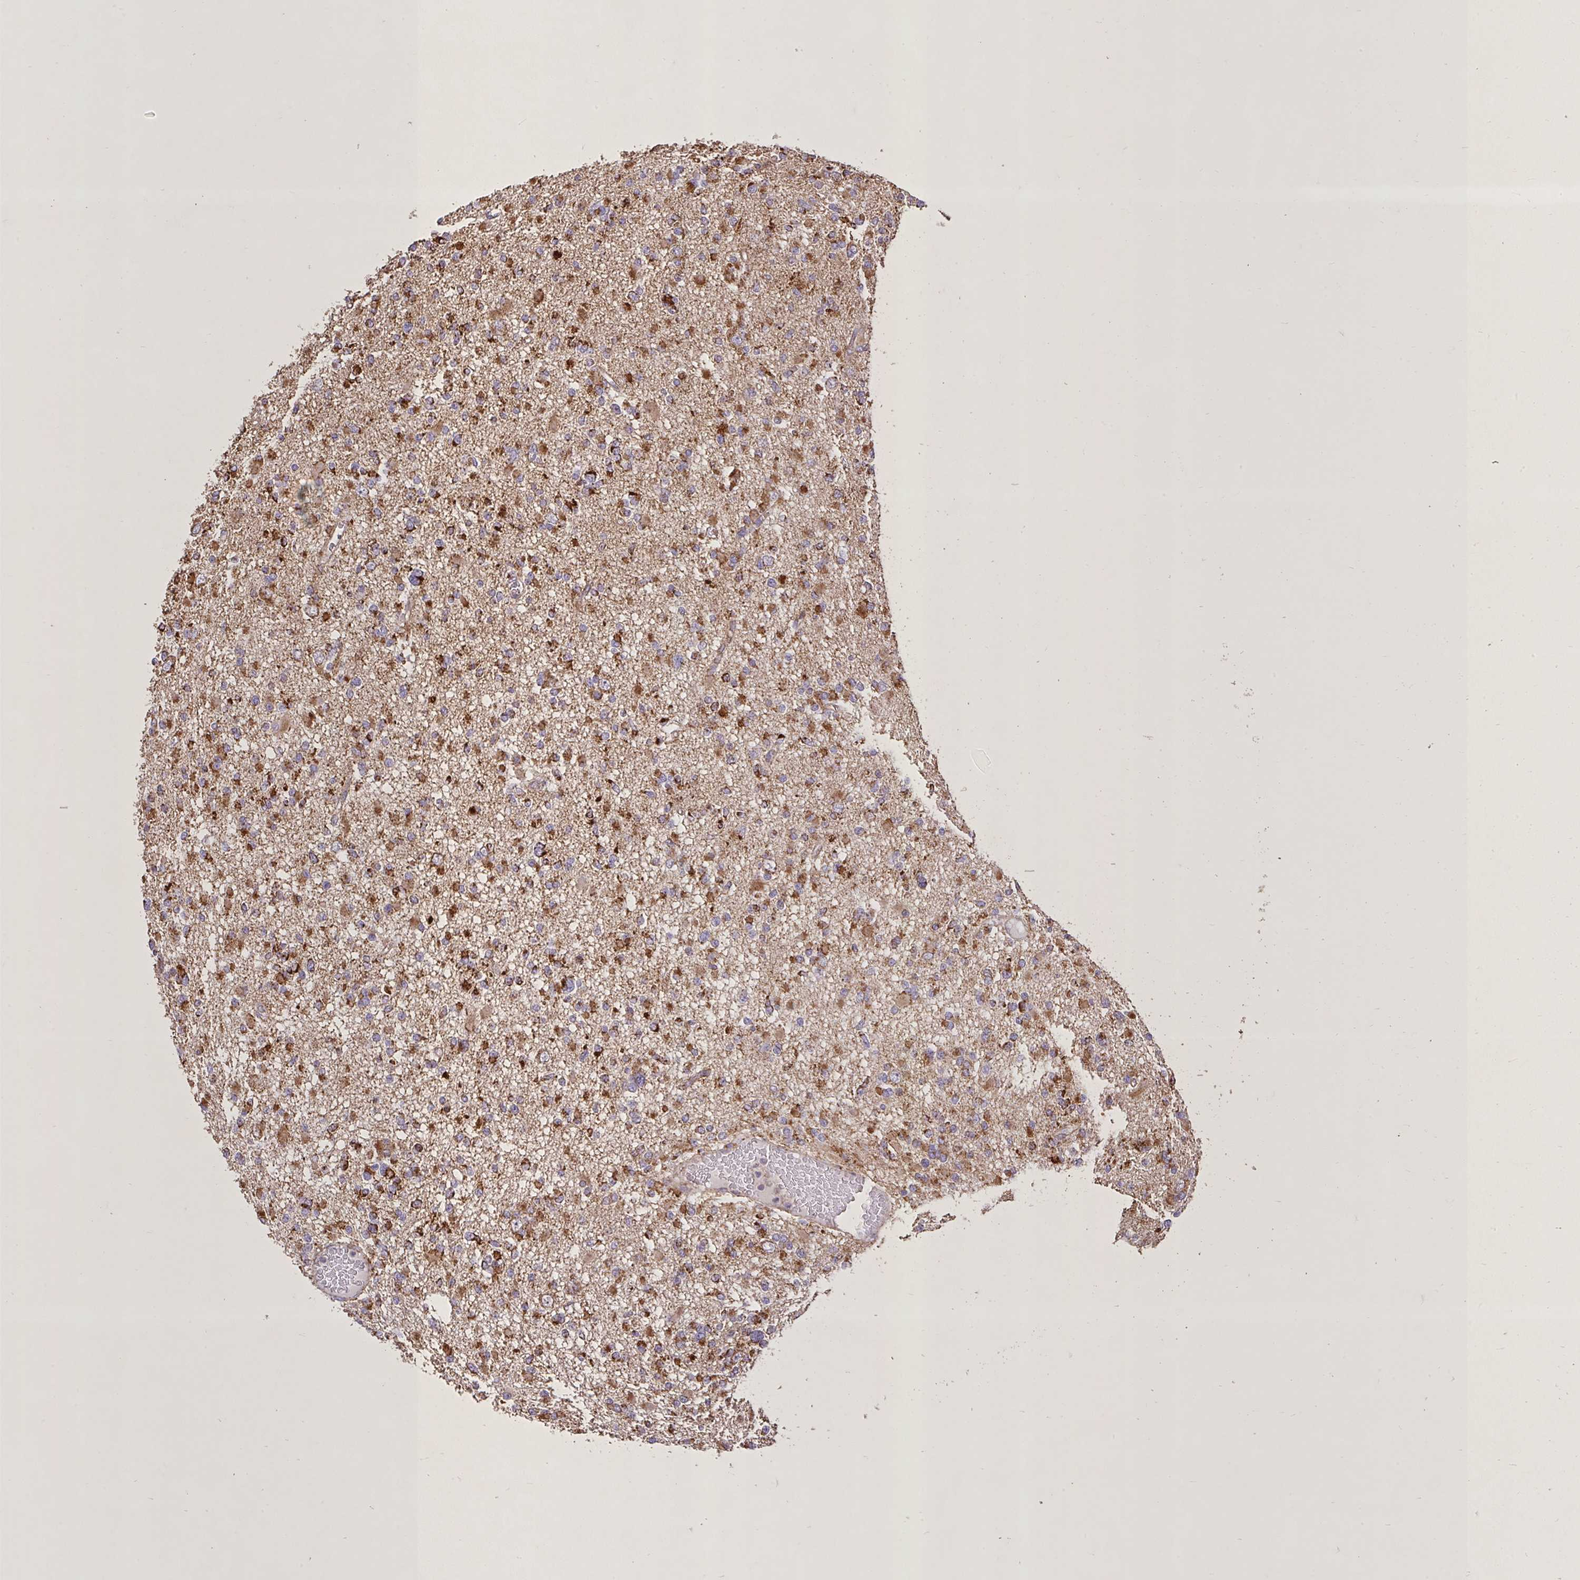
{"staining": {"intensity": "strong", "quantity": ">75%", "location": "cytoplasmic/membranous"}, "tissue": "glioma", "cell_type": "Tumor cells", "image_type": "cancer", "snomed": [{"axis": "morphology", "description": "Glioma, malignant, Low grade"}, {"axis": "topography", "description": "Brain"}], "caption": "DAB immunohistochemical staining of glioma demonstrates strong cytoplasmic/membranous protein staining in approximately >75% of tumor cells. The staining is performed using DAB (3,3'-diaminobenzidine) brown chromogen to label protein expression. The nuclei are counter-stained blue using hematoxylin.", "gene": "AGK", "patient": {"sex": "female", "age": 22}}